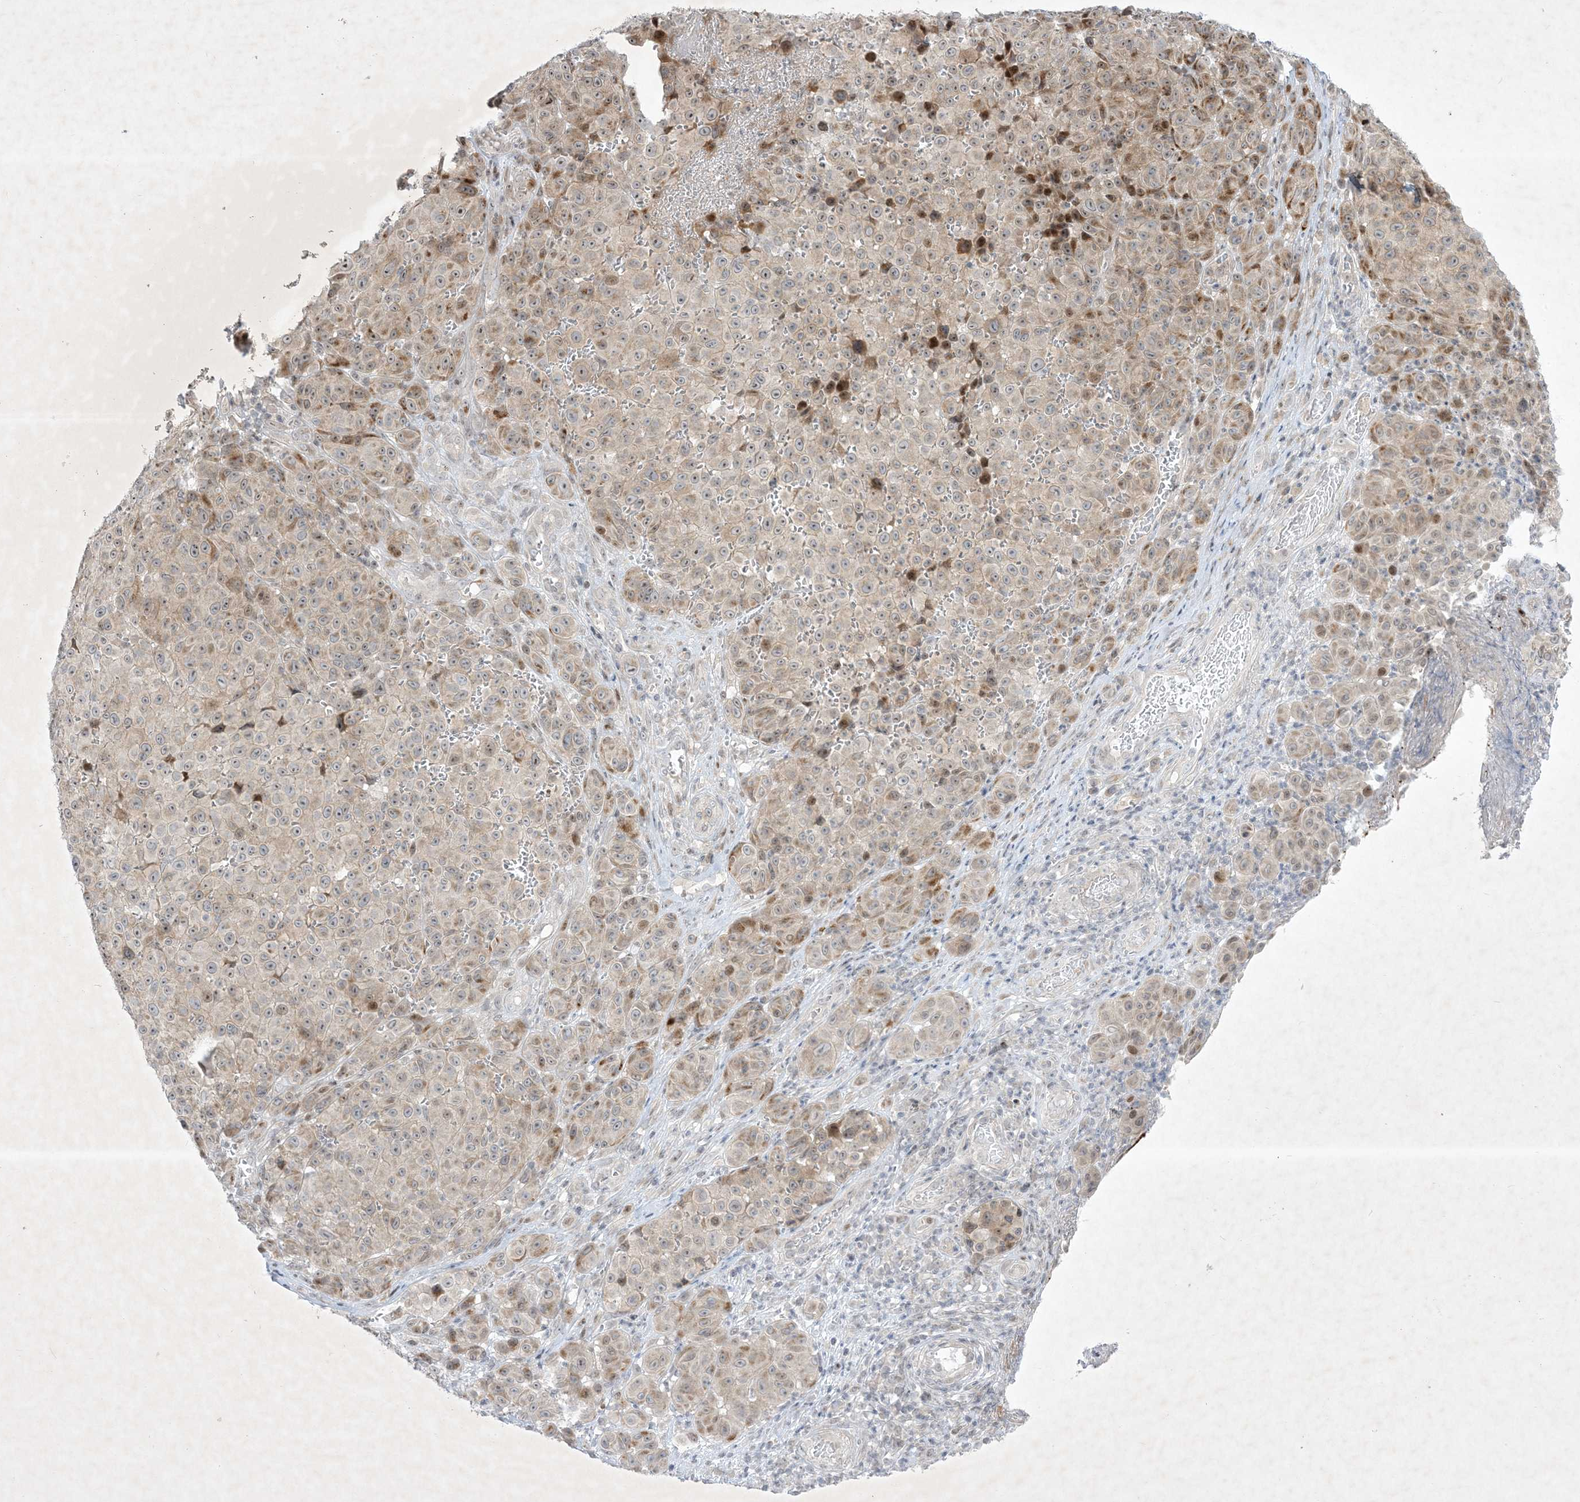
{"staining": {"intensity": "moderate", "quantity": "25%-75%", "location": "nuclear"}, "tissue": "melanoma", "cell_type": "Tumor cells", "image_type": "cancer", "snomed": [{"axis": "morphology", "description": "Malignant melanoma, NOS"}, {"axis": "topography", "description": "Skin"}], "caption": "IHC image of neoplastic tissue: malignant melanoma stained using immunohistochemistry exhibits medium levels of moderate protein expression localized specifically in the nuclear of tumor cells, appearing as a nuclear brown color.", "gene": "SOGA3", "patient": {"sex": "male", "age": 73}}